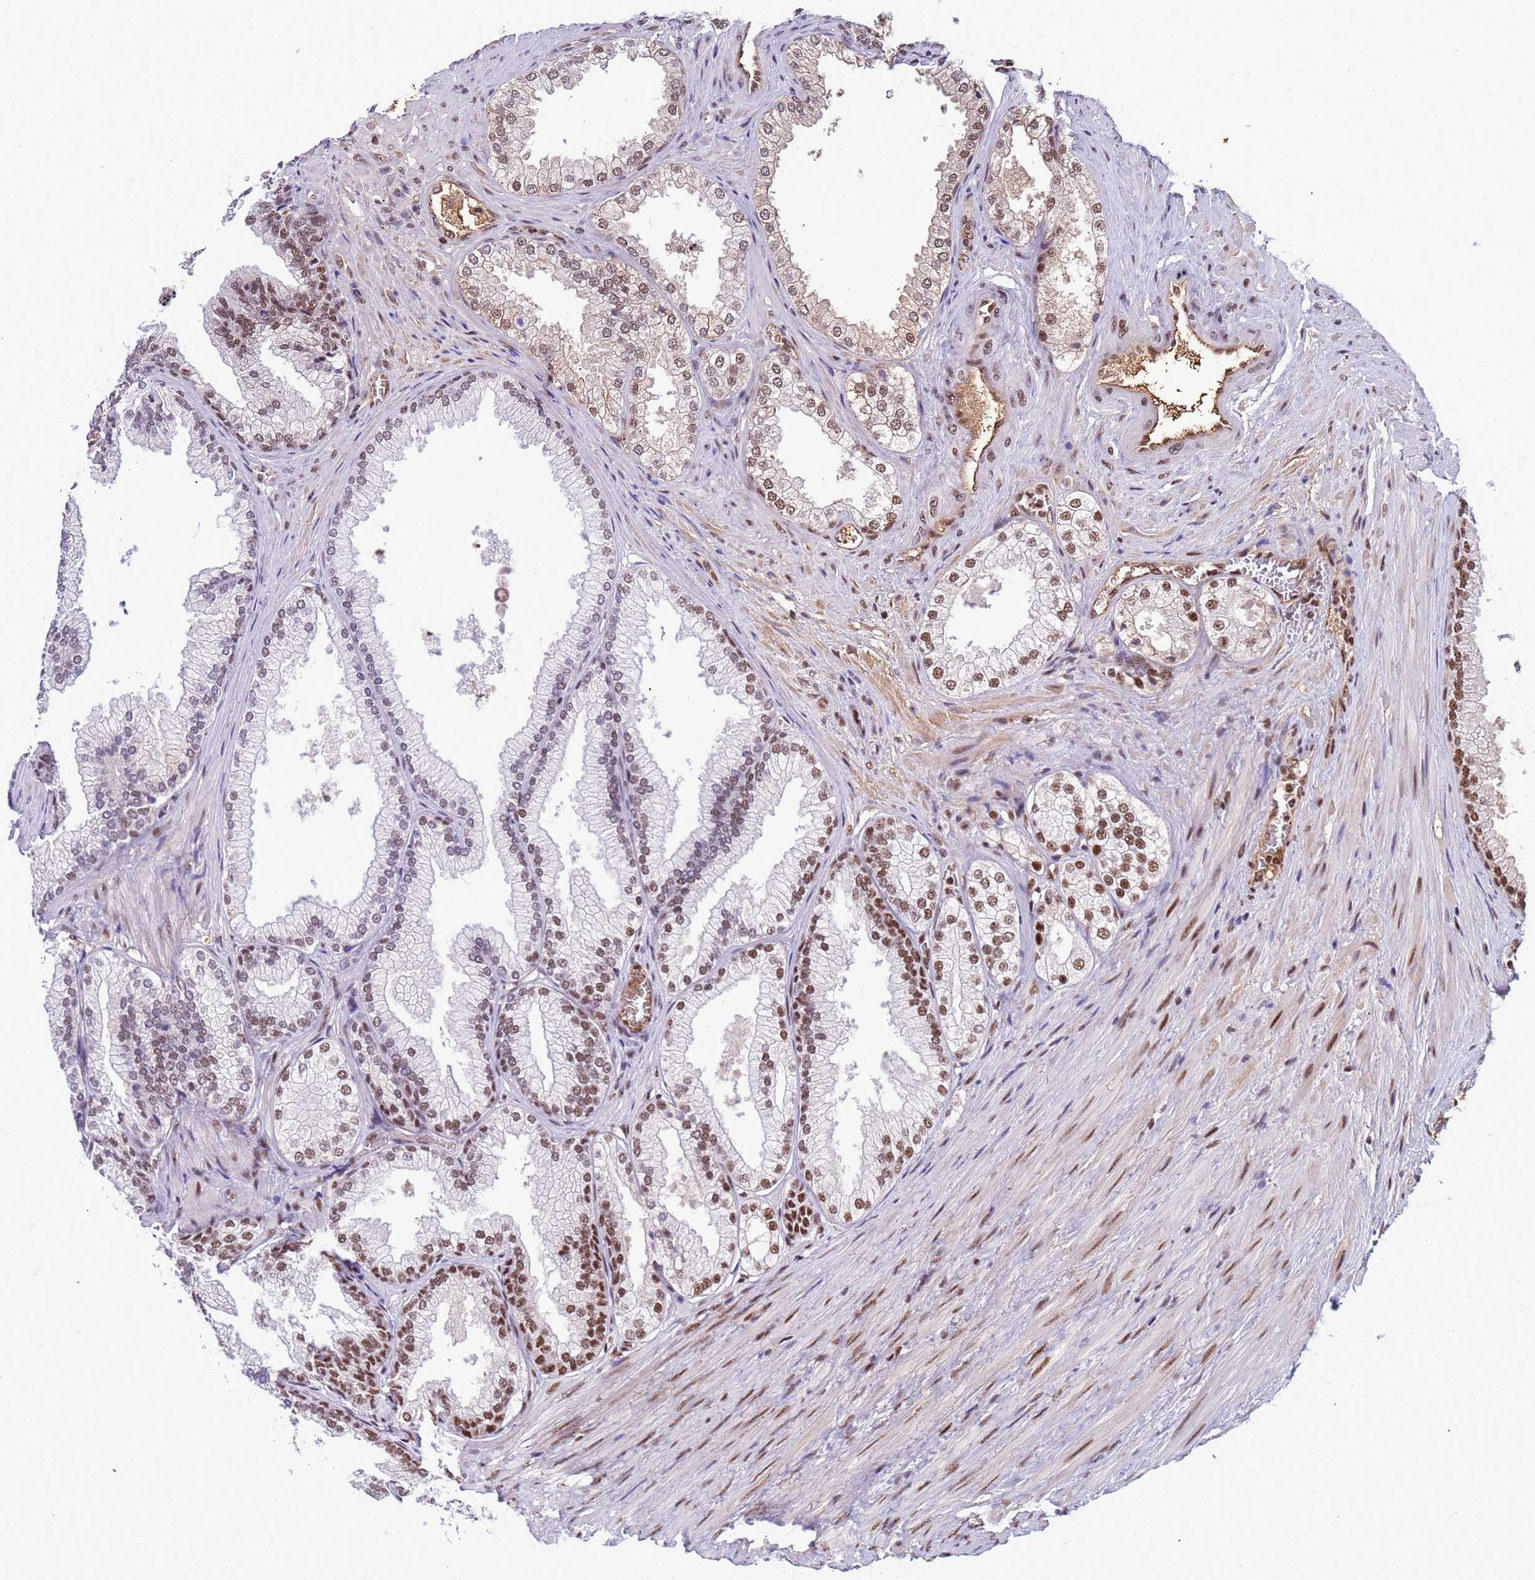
{"staining": {"intensity": "moderate", "quantity": ">75%", "location": "nuclear"}, "tissue": "prostate", "cell_type": "Glandular cells", "image_type": "normal", "snomed": [{"axis": "morphology", "description": "Normal tissue, NOS"}, {"axis": "topography", "description": "Prostate"}], "caption": "Immunohistochemical staining of normal prostate displays >75% levels of moderate nuclear protein expression in approximately >75% of glandular cells.", "gene": "SRRT", "patient": {"sex": "male", "age": 76}}